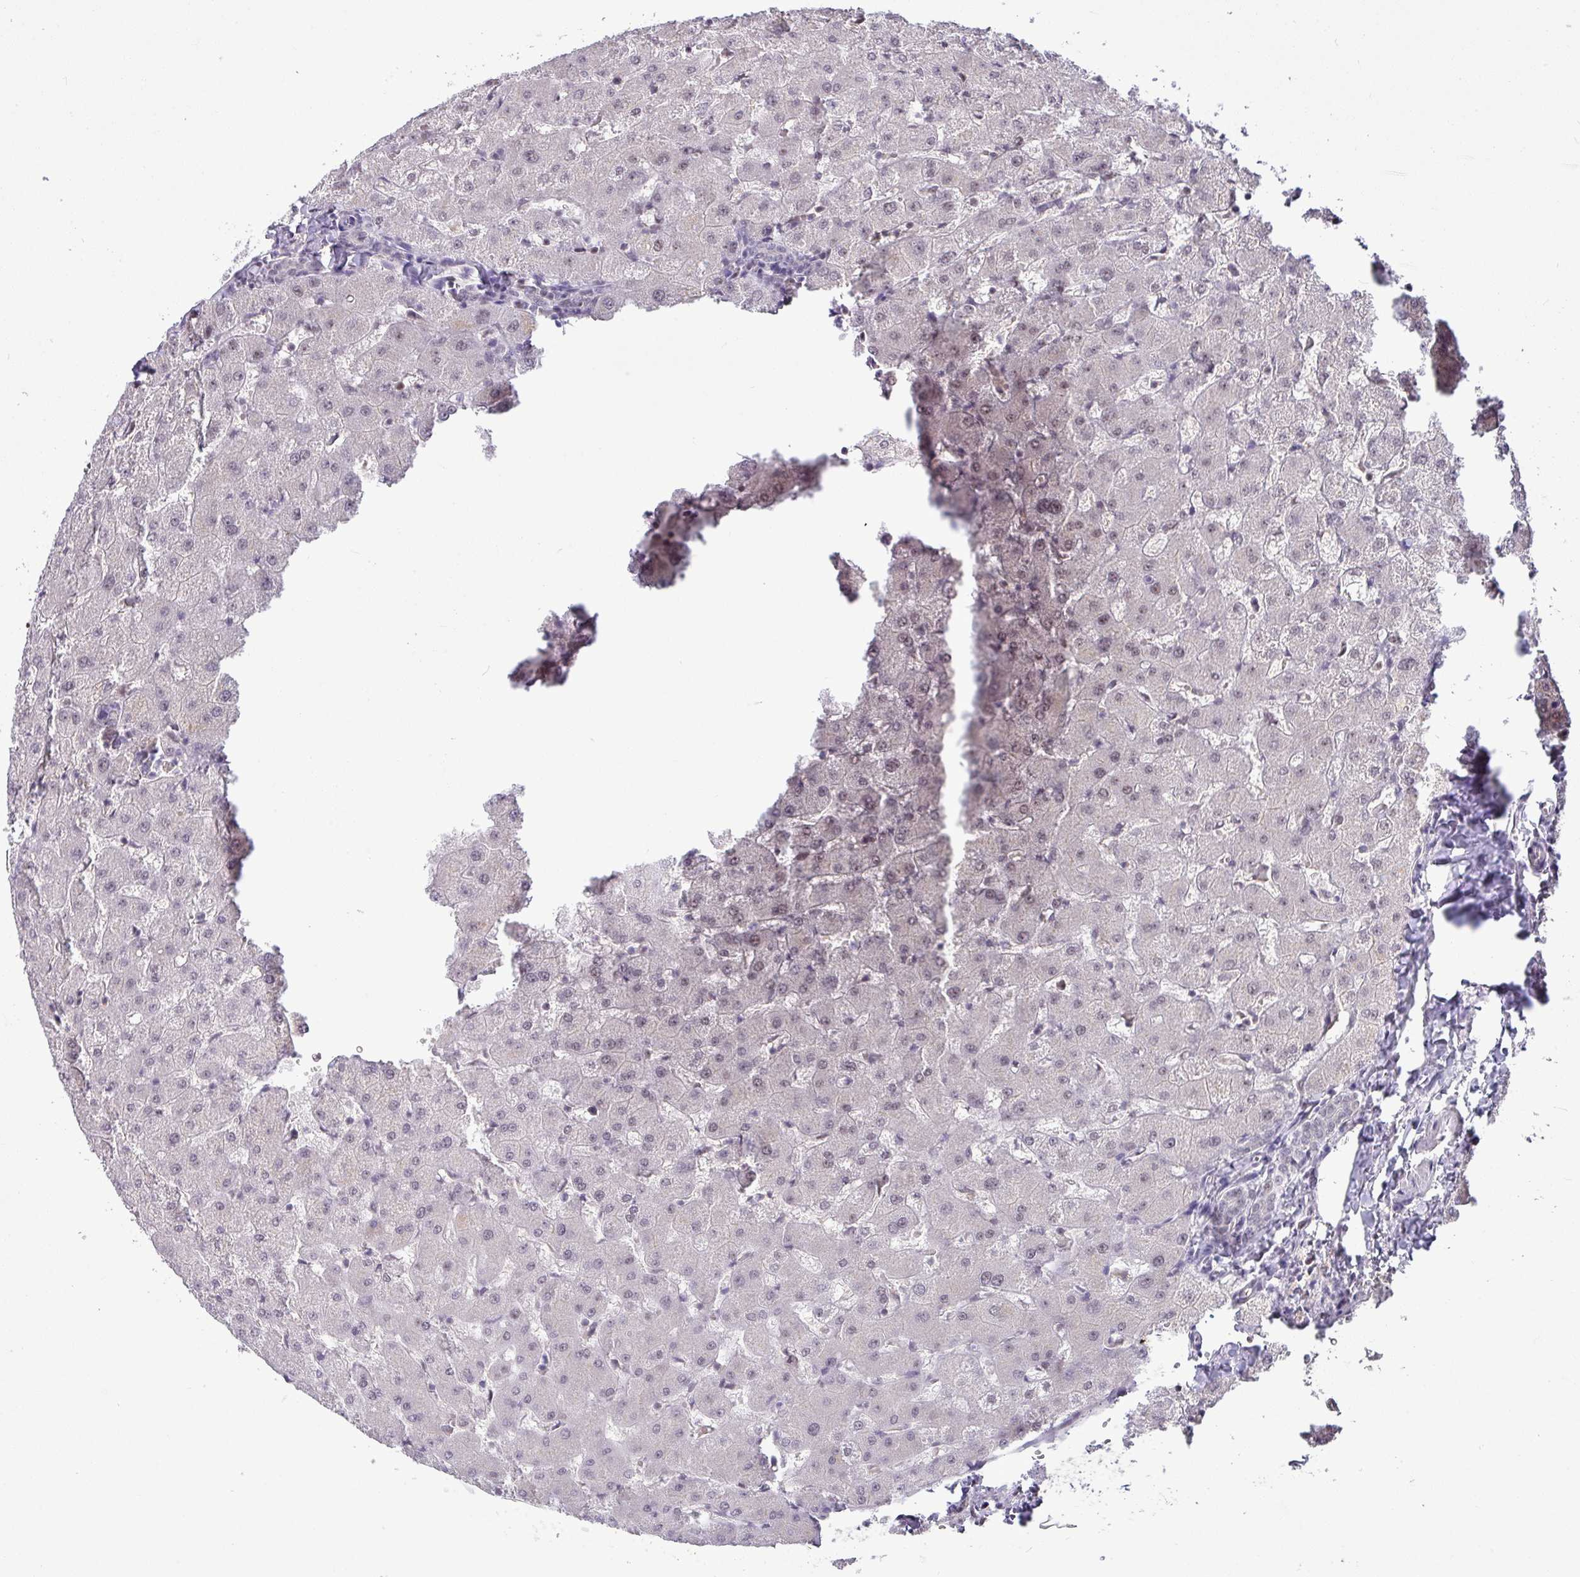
{"staining": {"intensity": "negative", "quantity": "none", "location": "none"}, "tissue": "liver", "cell_type": "Cholangiocytes", "image_type": "normal", "snomed": [{"axis": "morphology", "description": "Normal tissue, NOS"}, {"axis": "topography", "description": "Liver"}], "caption": "Immunohistochemical staining of unremarkable human liver demonstrates no significant expression in cholangiocytes. The staining is performed using DAB (3,3'-diaminobenzidine) brown chromogen with nuclei counter-stained in using hematoxylin.", "gene": "TDG", "patient": {"sex": "female", "age": 63}}